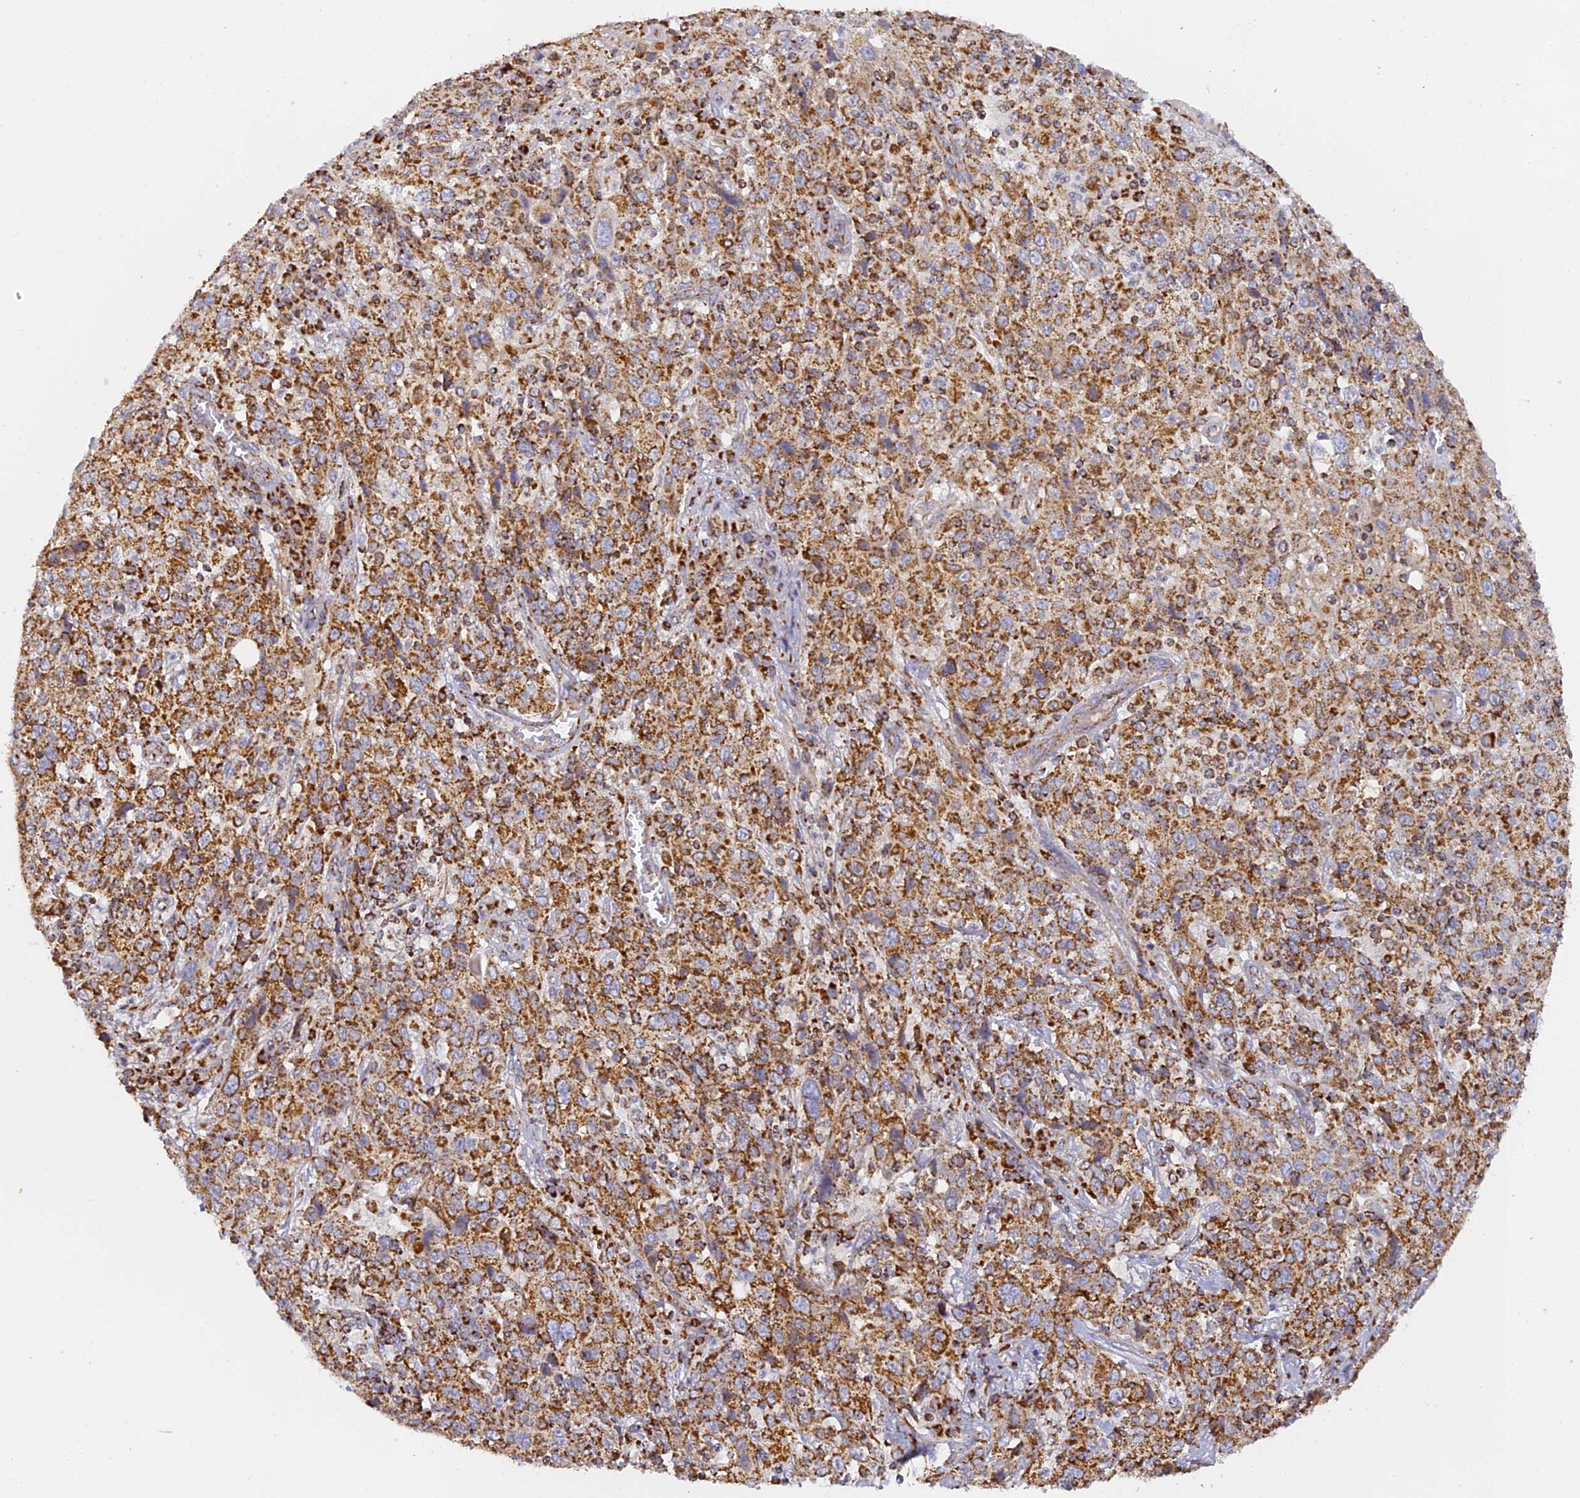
{"staining": {"intensity": "strong", "quantity": ">75%", "location": "cytoplasmic/membranous"}, "tissue": "cervical cancer", "cell_type": "Tumor cells", "image_type": "cancer", "snomed": [{"axis": "morphology", "description": "Squamous cell carcinoma, NOS"}, {"axis": "topography", "description": "Cervix"}], "caption": "Human cervical cancer stained with a brown dye reveals strong cytoplasmic/membranous positive staining in about >75% of tumor cells.", "gene": "DONSON", "patient": {"sex": "female", "age": 46}}